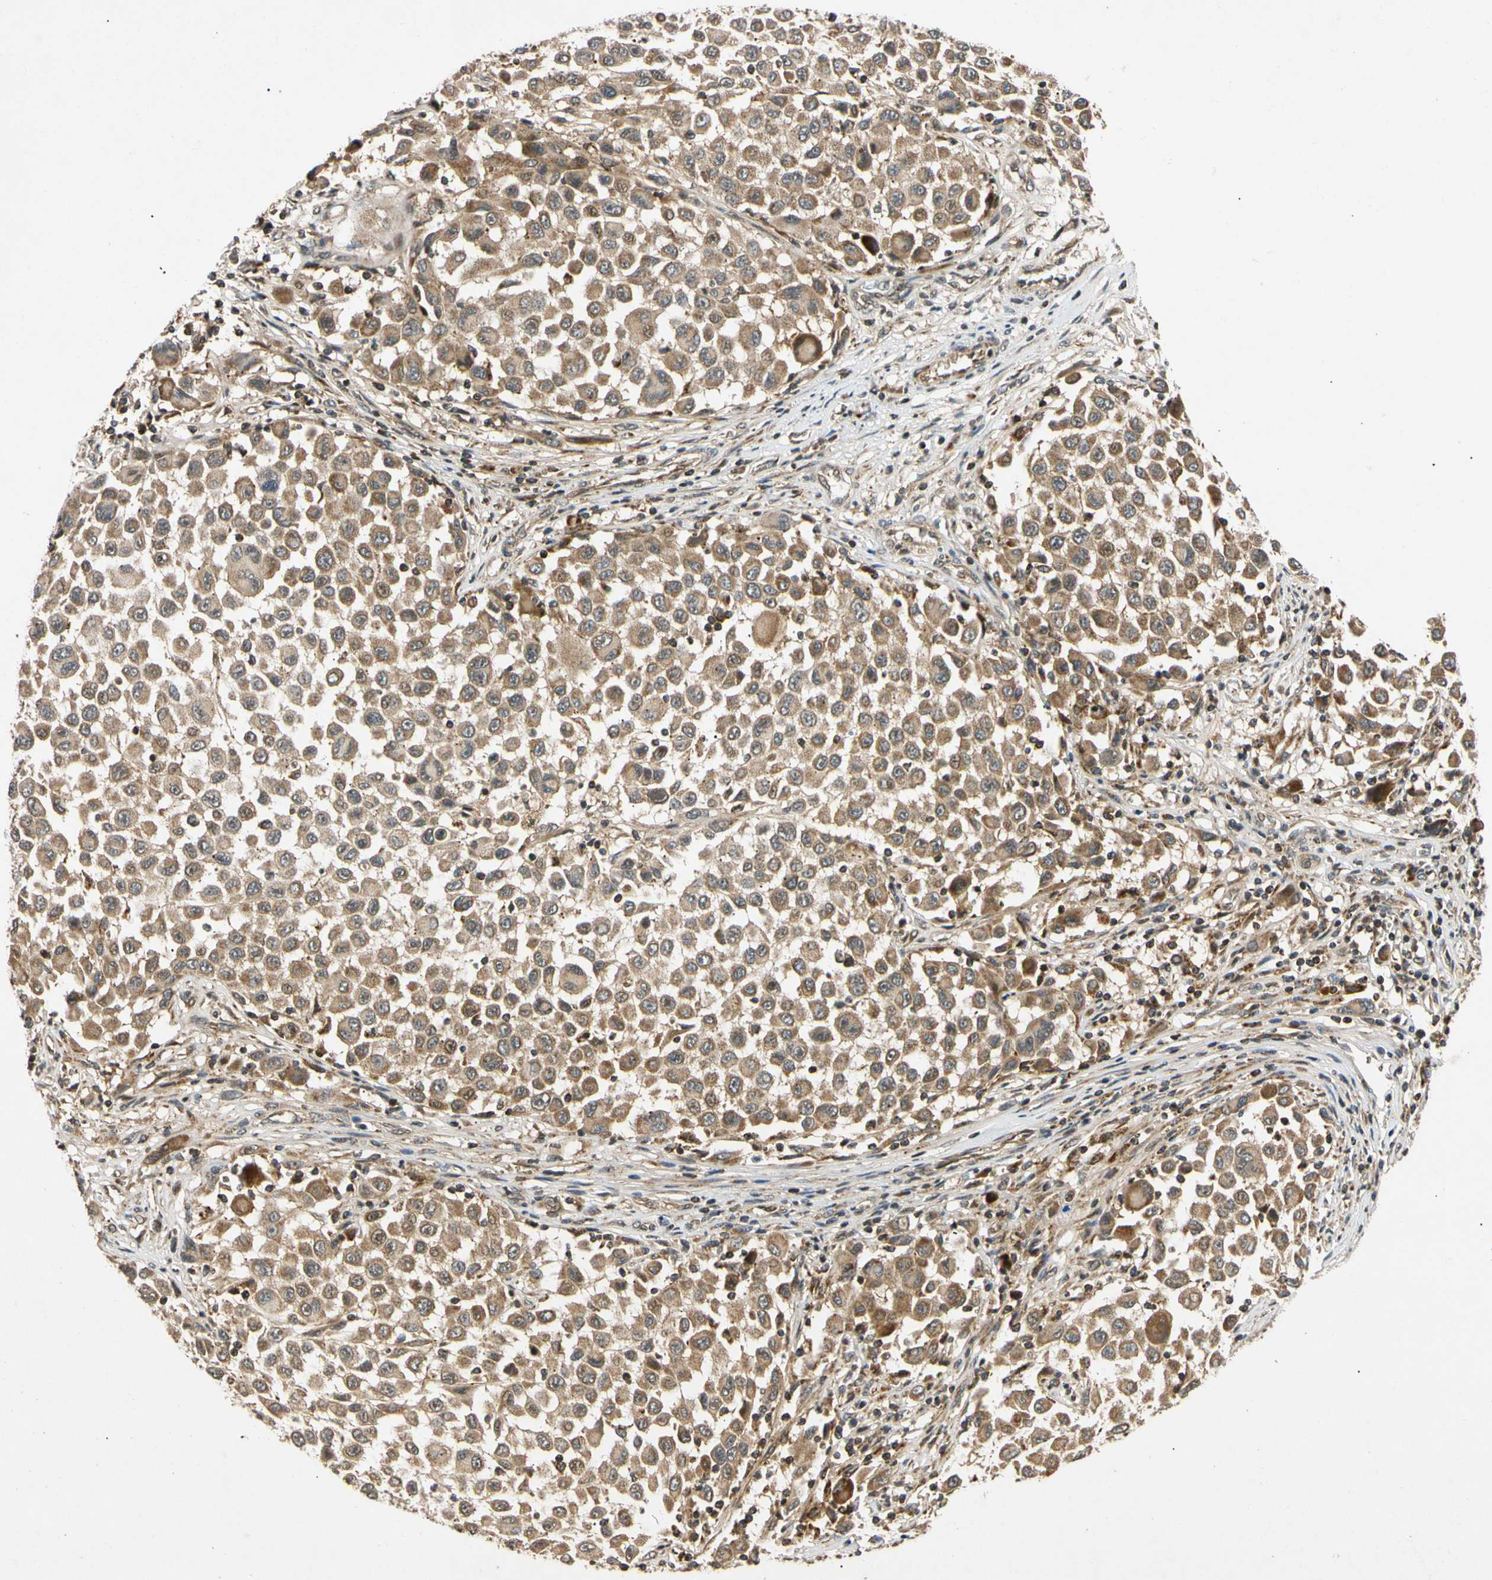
{"staining": {"intensity": "moderate", "quantity": ">75%", "location": "cytoplasmic/membranous"}, "tissue": "melanoma", "cell_type": "Tumor cells", "image_type": "cancer", "snomed": [{"axis": "morphology", "description": "Malignant melanoma, Metastatic site"}, {"axis": "topography", "description": "Lymph node"}], "caption": "Melanoma stained for a protein (brown) demonstrates moderate cytoplasmic/membranous positive expression in approximately >75% of tumor cells.", "gene": "MRPS22", "patient": {"sex": "male", "age": 61}}